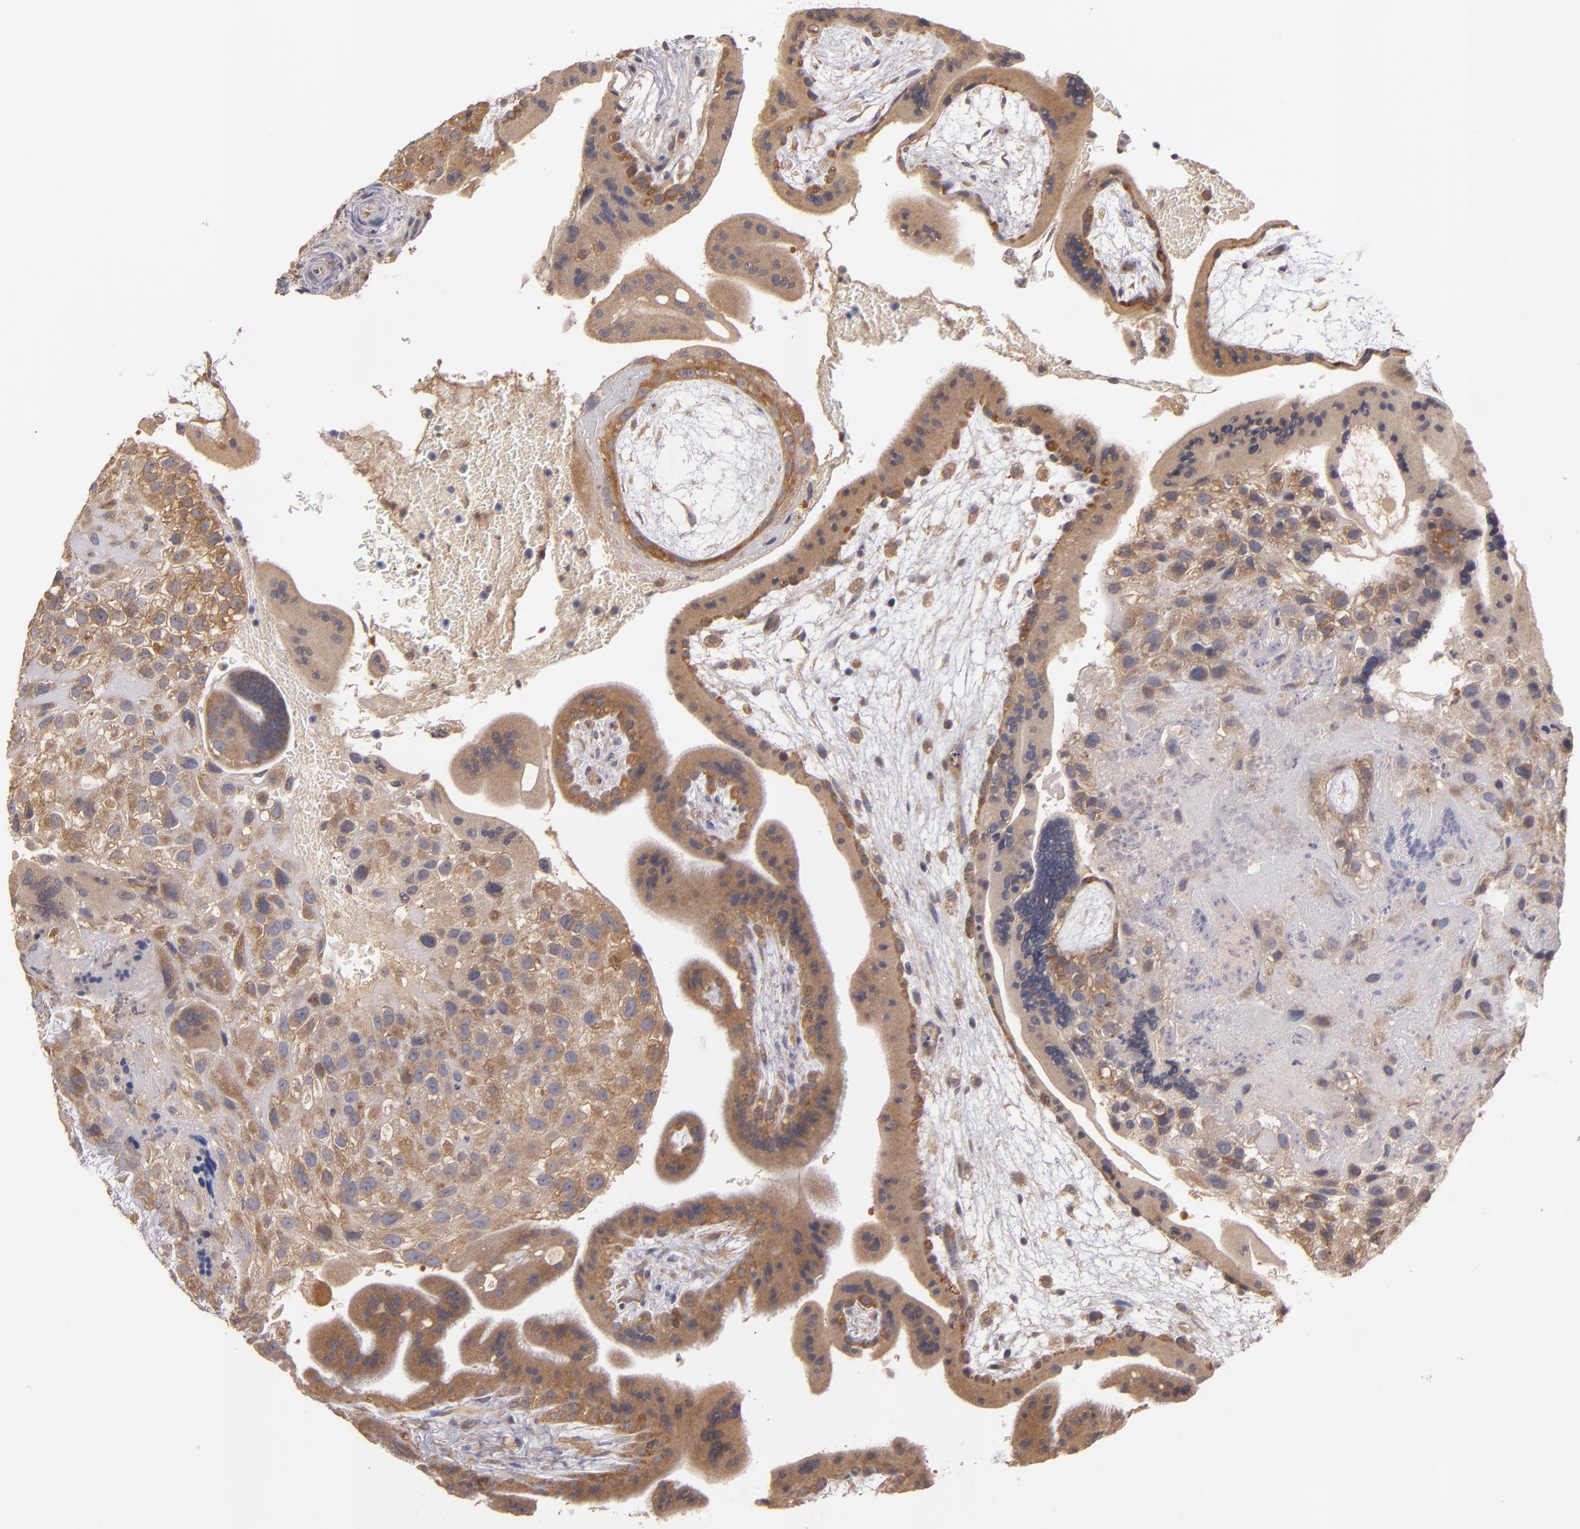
{"staining": {"intensity": "moderate", "quantity": "25%-75%", "location": "cytoplasmic/membranous"}, "tissue": "placenta", "cell_type": "Decidual cells", "image_type": "normal", "snomed": [{"axis": "morphology", "description": "Normal tissue, NOS"}, {"axis": "topography", "description": "Placenta"}], "caption": "Immunohistochemical staining of unremarkable human placenta demonstrates 25%-75% levels of moderate cytoplasmic/membranous protein staining in about 25%-75% of decidual cells. (Stains: DAB in brown, nuclei in blue, Microscopy: brightfield microscopy at high magnification).", "gene": "UPF3B", "patient": {"sex": "female", "age": 19}}